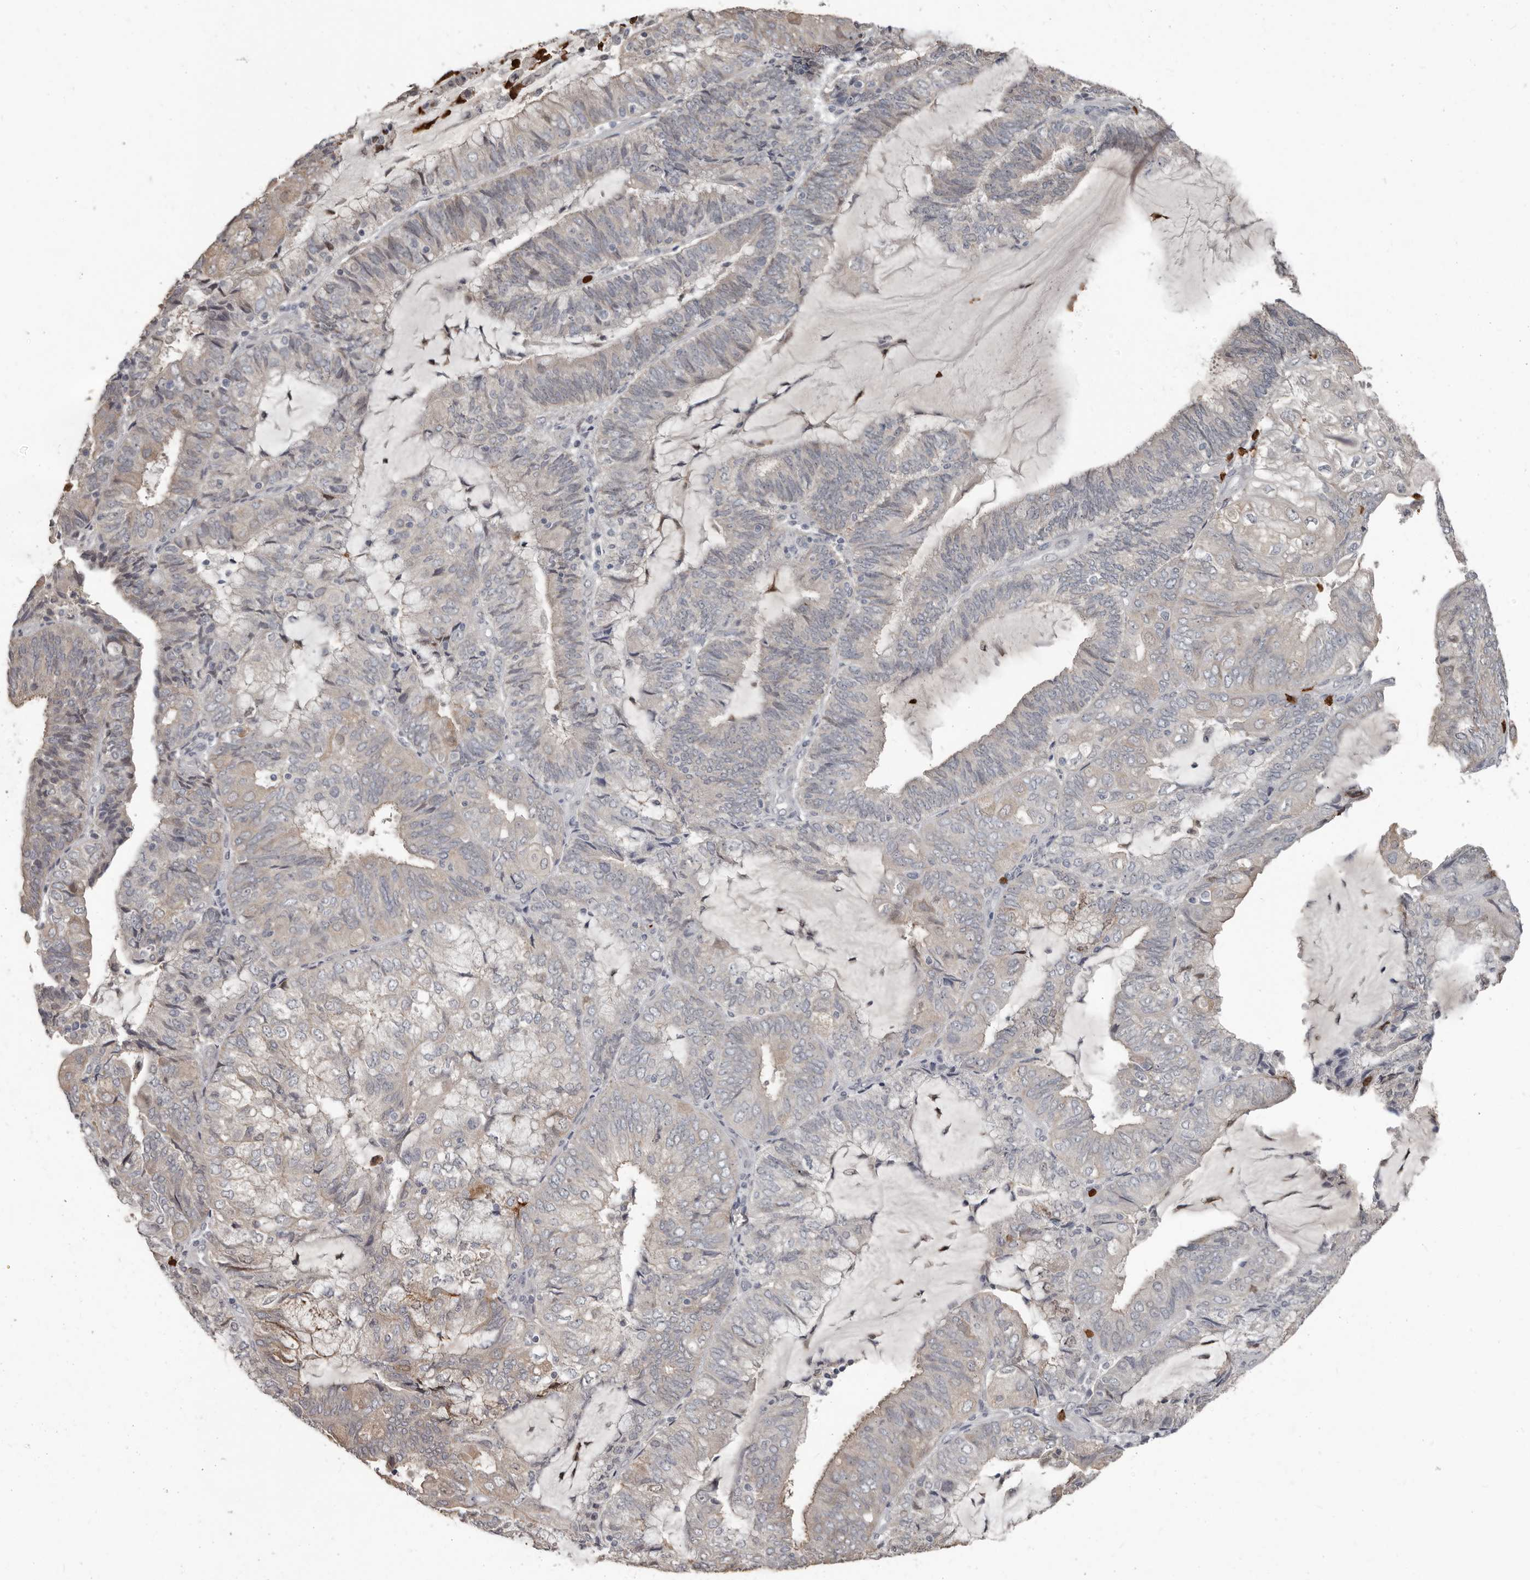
{"staining": {"intensity": "negative", "quantity": "none", "location": "none"}, "tissue": "endometrial cancer", "cell_type": "Tumor cells", "image_type": "cancer", "snomed": [{"axis": "morphology", "description": "Adenocarcinoma, NOS"}, {"axis": "topography", "description": "Endometrium"}], "caption": "Human endometrial cancer stained for a protein using immunohistochemistry (IHC) exhibits no positivity in tumor cells.", "gene": "GPR157", "patient": {"sex": "female", "age": 81}}